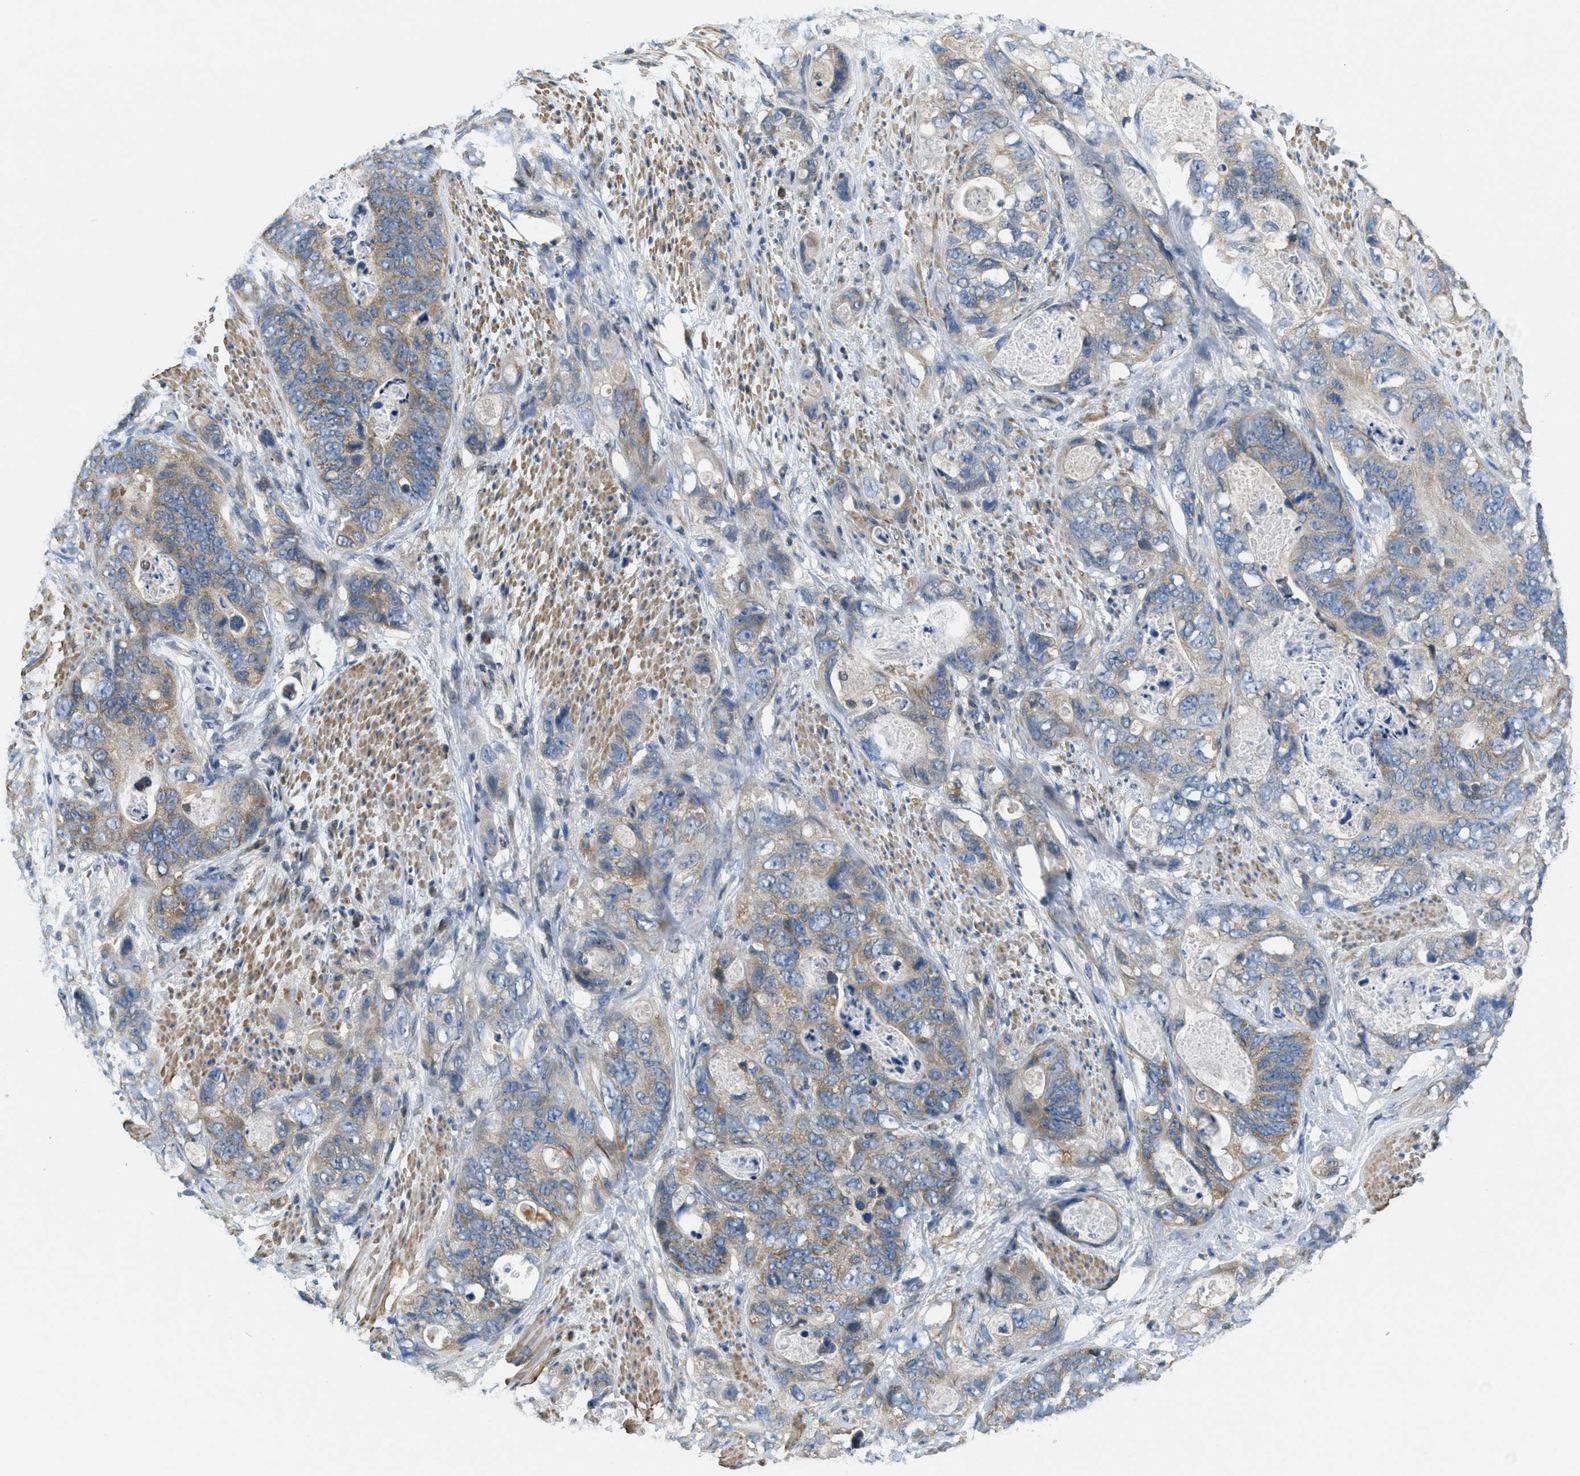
{"staining": {"intensity": "weak", "quantity": ">75%", "location": "cytoplasmic/membranous"}, "tissue": "stomach cancer", "cell_type": "Tumor cells", "image_type": "cancer", "snomed": [{"axis": "morphology", "description": "Adenocarcinoma, NOS"}, {"axis": "topography", "description": "Stomach"}], "caption": "Adenocarcinoma (stomach) tissue exhibits weak cytoplasmic/membranous expression in about >75% of tumor cells (DAB (3,3'-diaminobenzidine) = brown stain, brightfield microscopy at high magnification).", "gene": "PIP5K1C", "patient": {"sex": "female", "age": 89}}